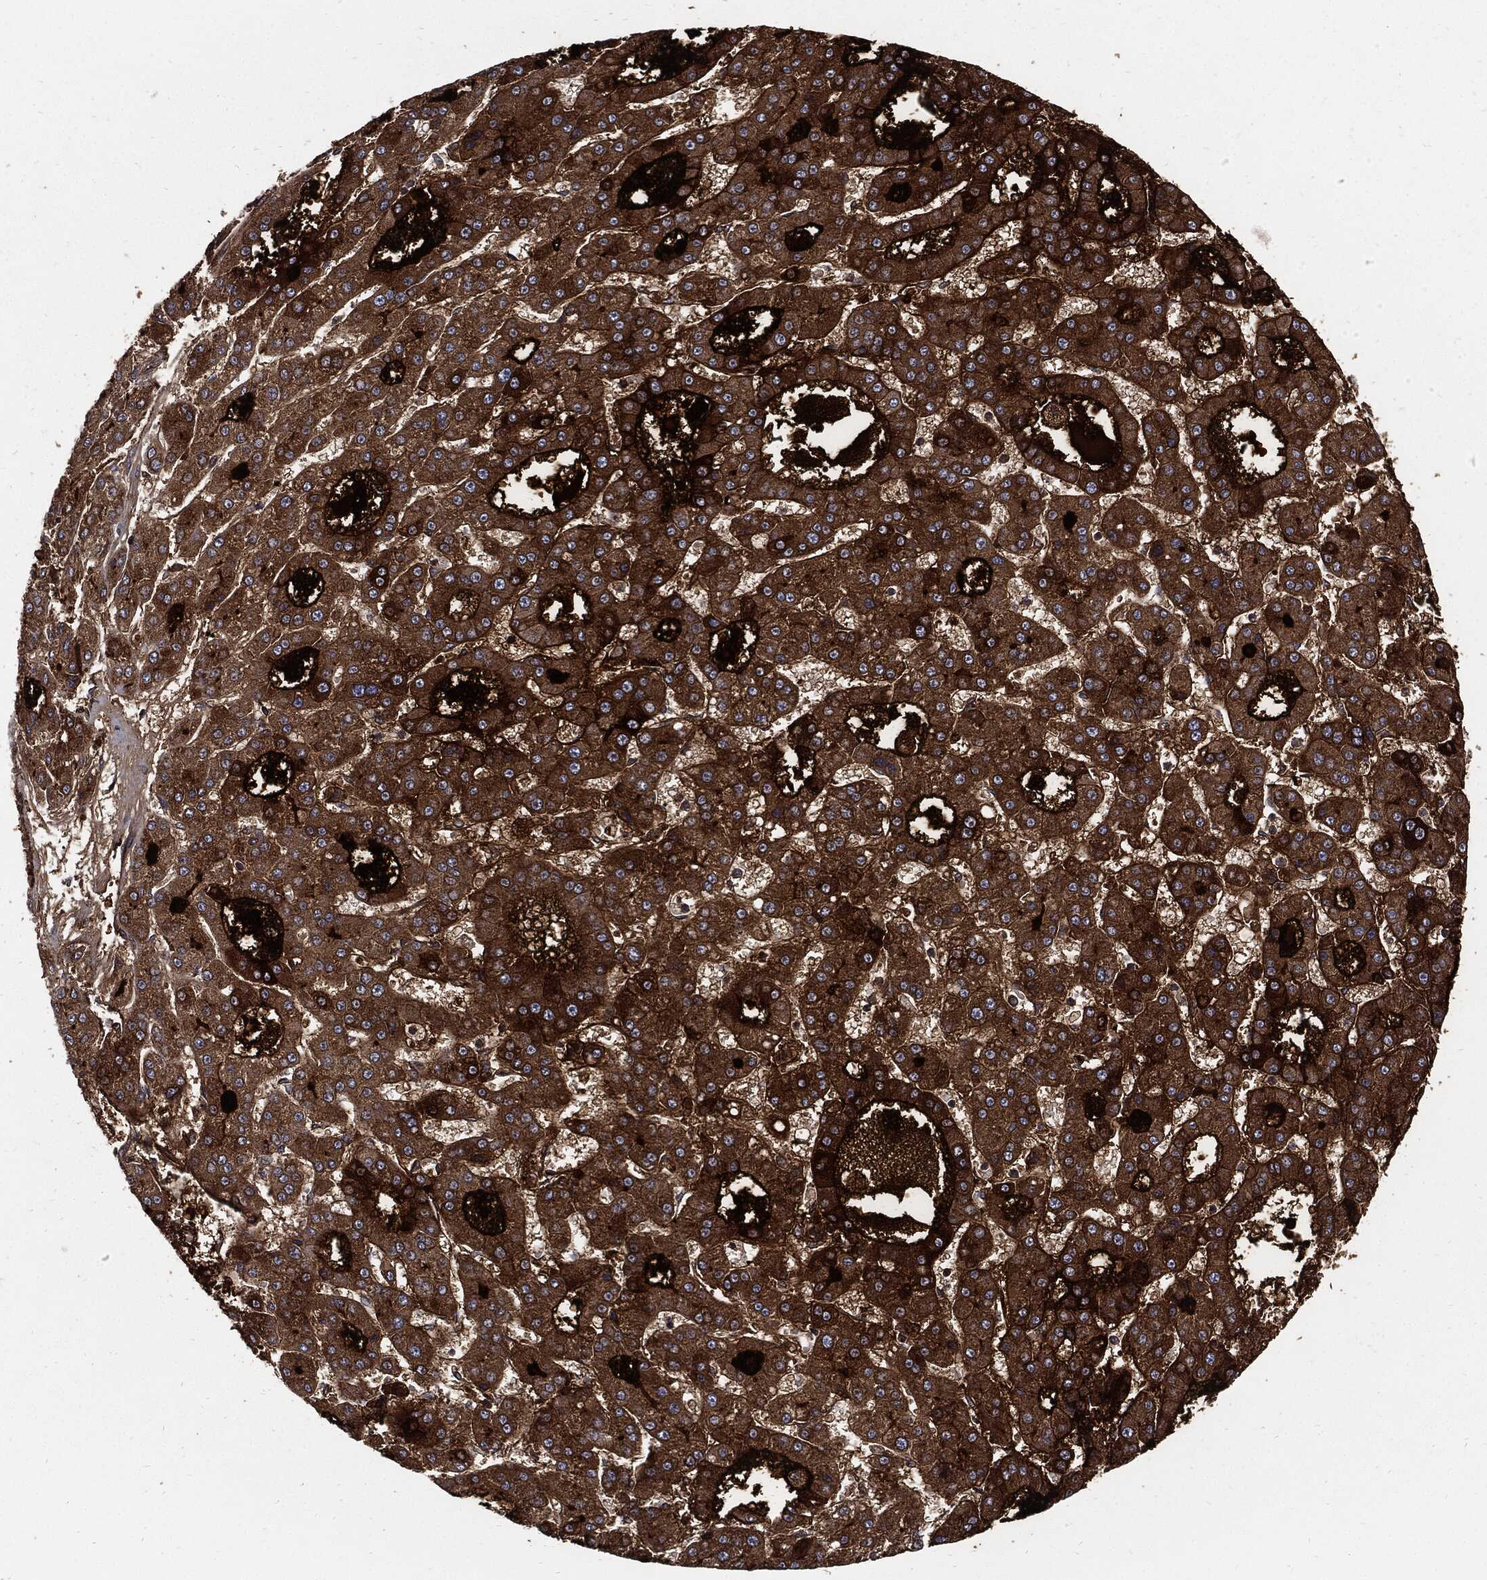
{"staining": {"intensity": "strong", "quantity": ">75%", "location": "cytoplasmic/membranous"}, "tissue": "liver cancer", "cell_type": "Tumor cells", "image_type": "cancer", "snomed": [{"axis": "morphology", "description": "Carcinoma, Hepatocellular, NOS"}, {"axis": "topography", "description": "Liver"}], "caption": "Immunohistochemistry of hepatocellular carcinoma (liver) reveals high levels of strong cytoplasmic/membranous expression in approximately >75% of tumor cells.", "gene": "CLU", "patient": {"sex": "male", "age": 70}}